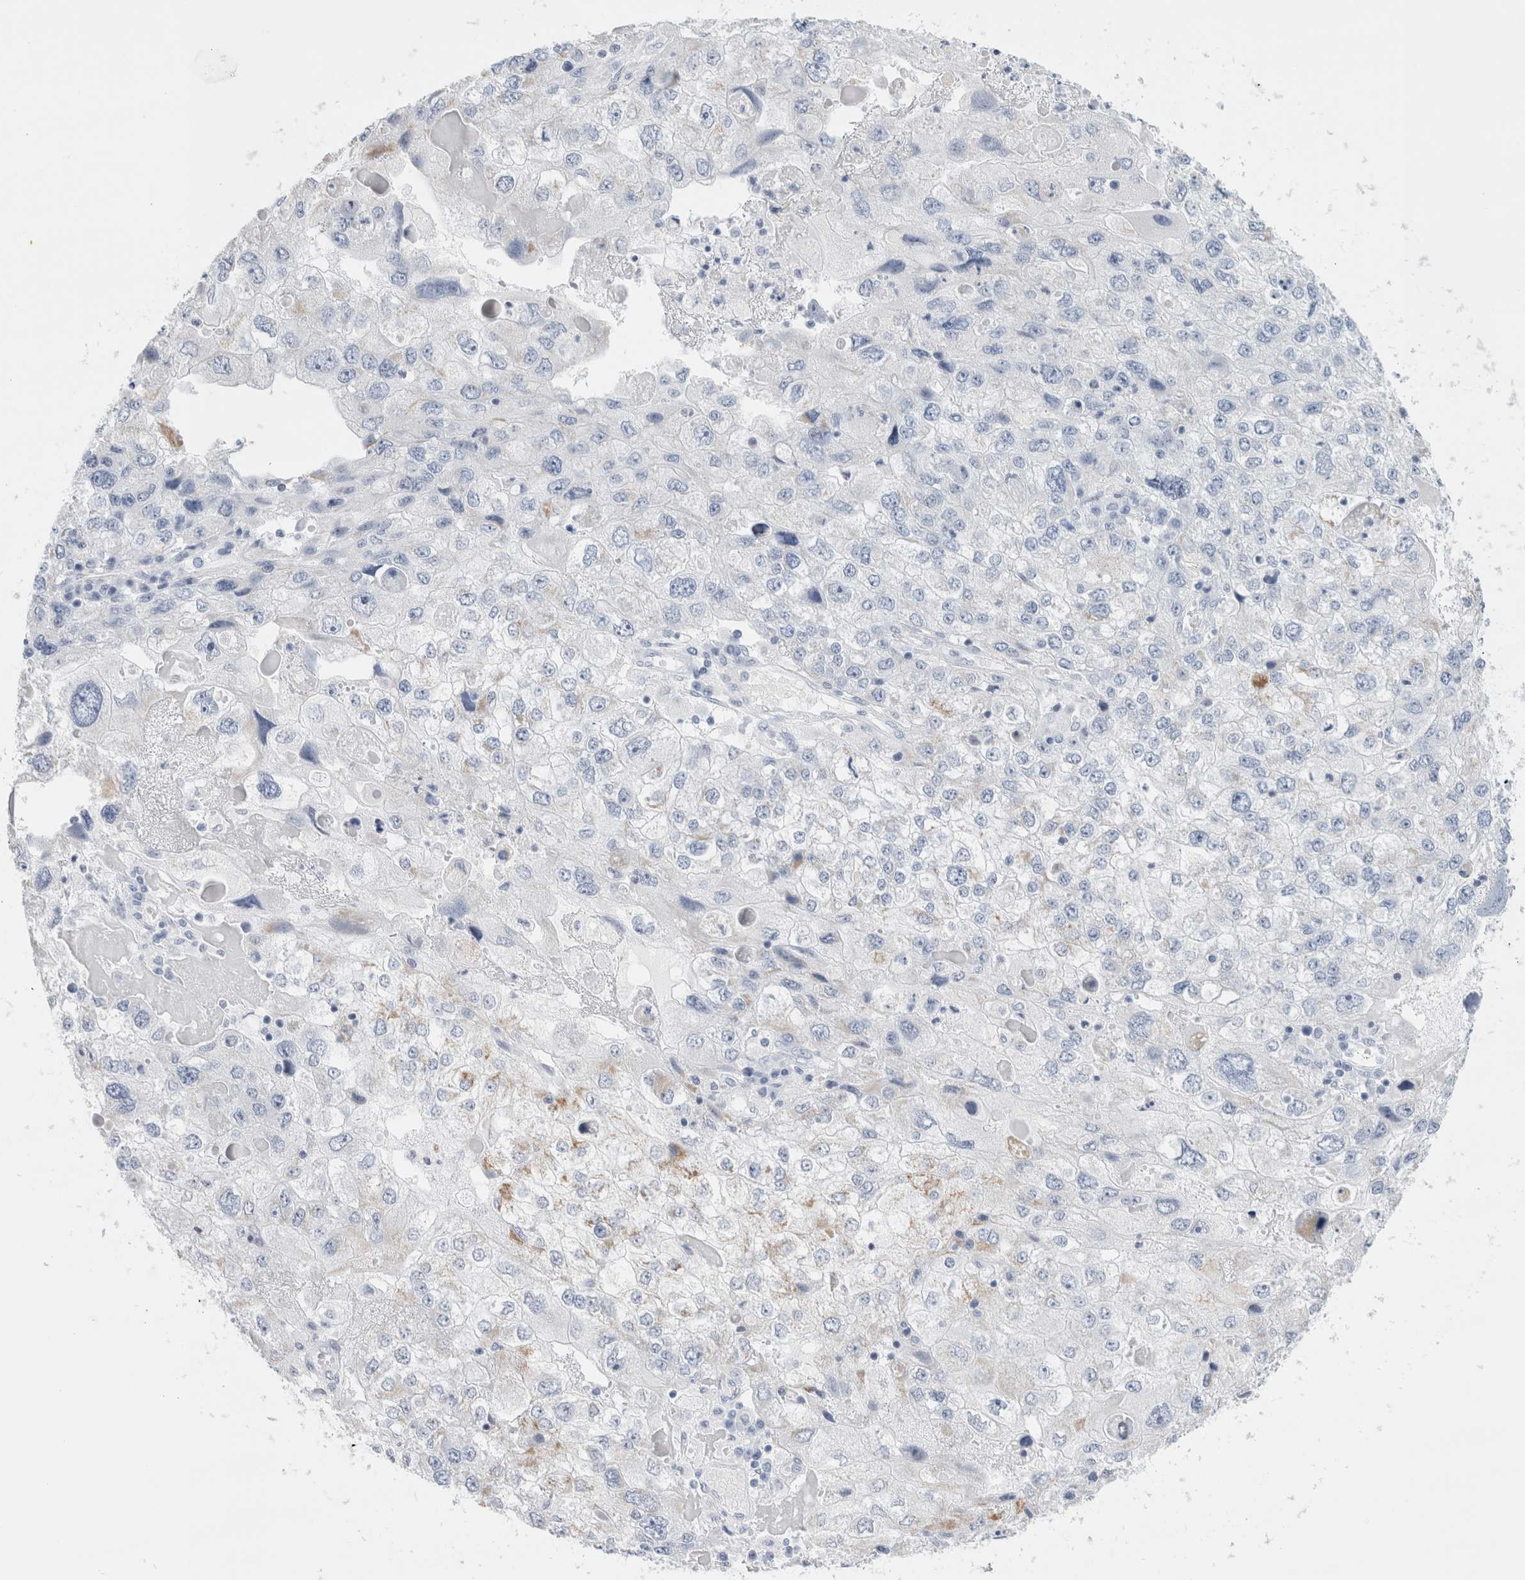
{"staining": {"intensity": "weak", "quantity": "<25%", "location": "cytoplasmic/membranous"}, "tissue": "endometrial cancer", "cell_type": "Tumor cells", "image_type": "cancer", "snomed": [{"axis": "morphology", "description": "Adenocarcinoma, NOS"}, {"axis": "topography", "description": "Endometrium"}], "caption": "Endometrial cancer (adenocarcinoma) was stained to show a protein in brown. There is no significant expression in tumor cells. (Stains: DAB immunohistochemistry (IHC) with hematoxylin counter stain, Microscopy: brightfield microscopy at high magnification).", "gene": "ECHDC2", "patient": {"sex": "female", "age": 49}}